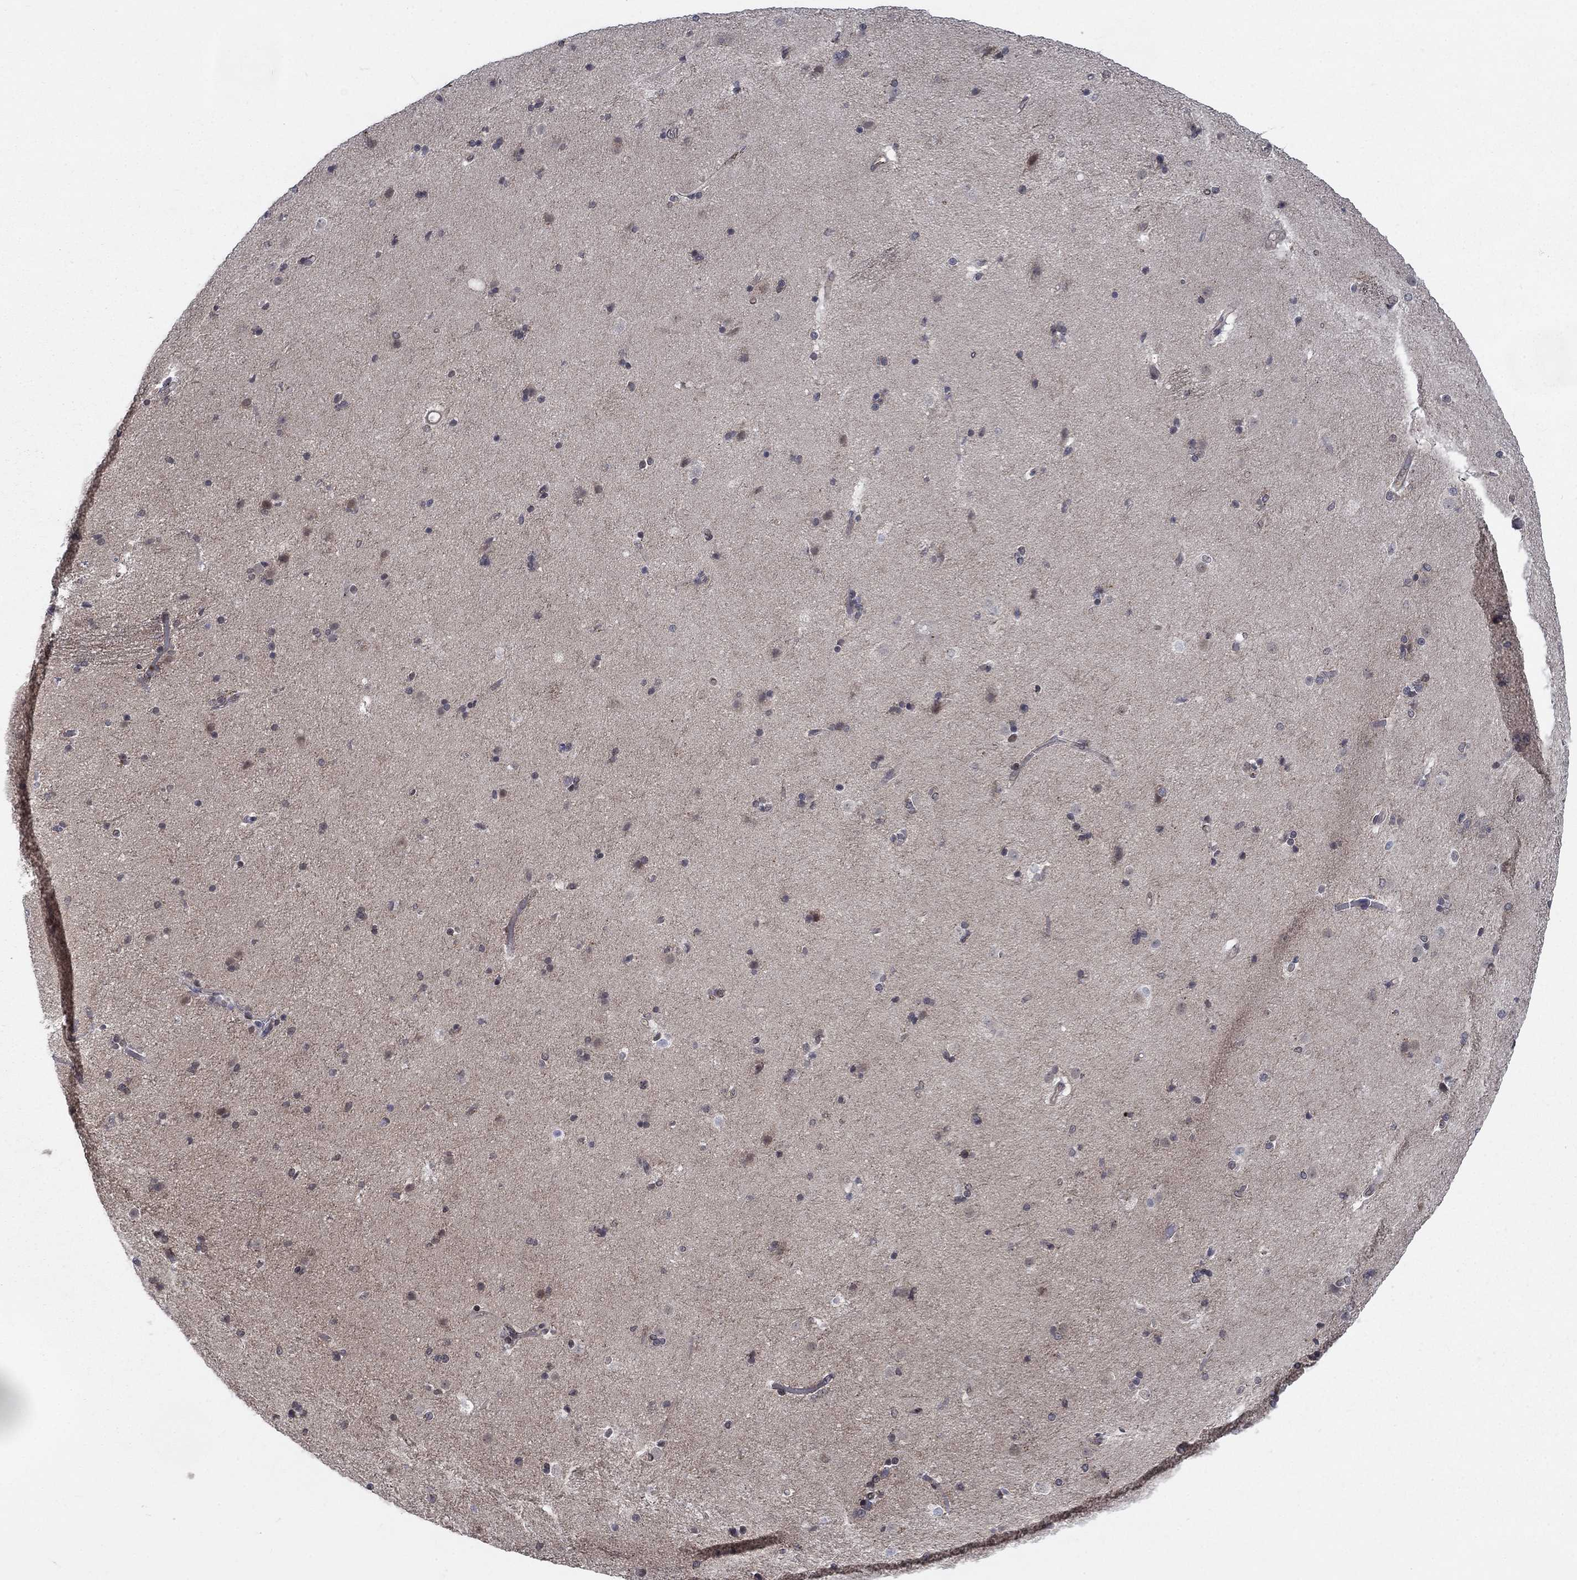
{"staining": {"intensity": "weak", "quantity": "<25%", "location": "nuclear"}, "tissue": "caudate", "cell_type": "Glial cells", "image_type": "normal", "snomed": [{"axis": "morphology", "description": "Normal tissue, NOS"}, {"axis": "topography", "description": "Lateral ventricle wall"}], "caption": "High magnification brightfield microscopy of normal caudate stained with DAB (3,3'-diaminobenzidine) (brown) and counterstained with hematoxylin (blue): glial cells show no significant positivity. The staining was performed using DAB to visualize the protein expression in brown, while the nuclei were stained in blue with hematoxylin (Magnification: 20x).", "gene": "SH3RF1", "patient": {"sex": "female", "age": 71}}